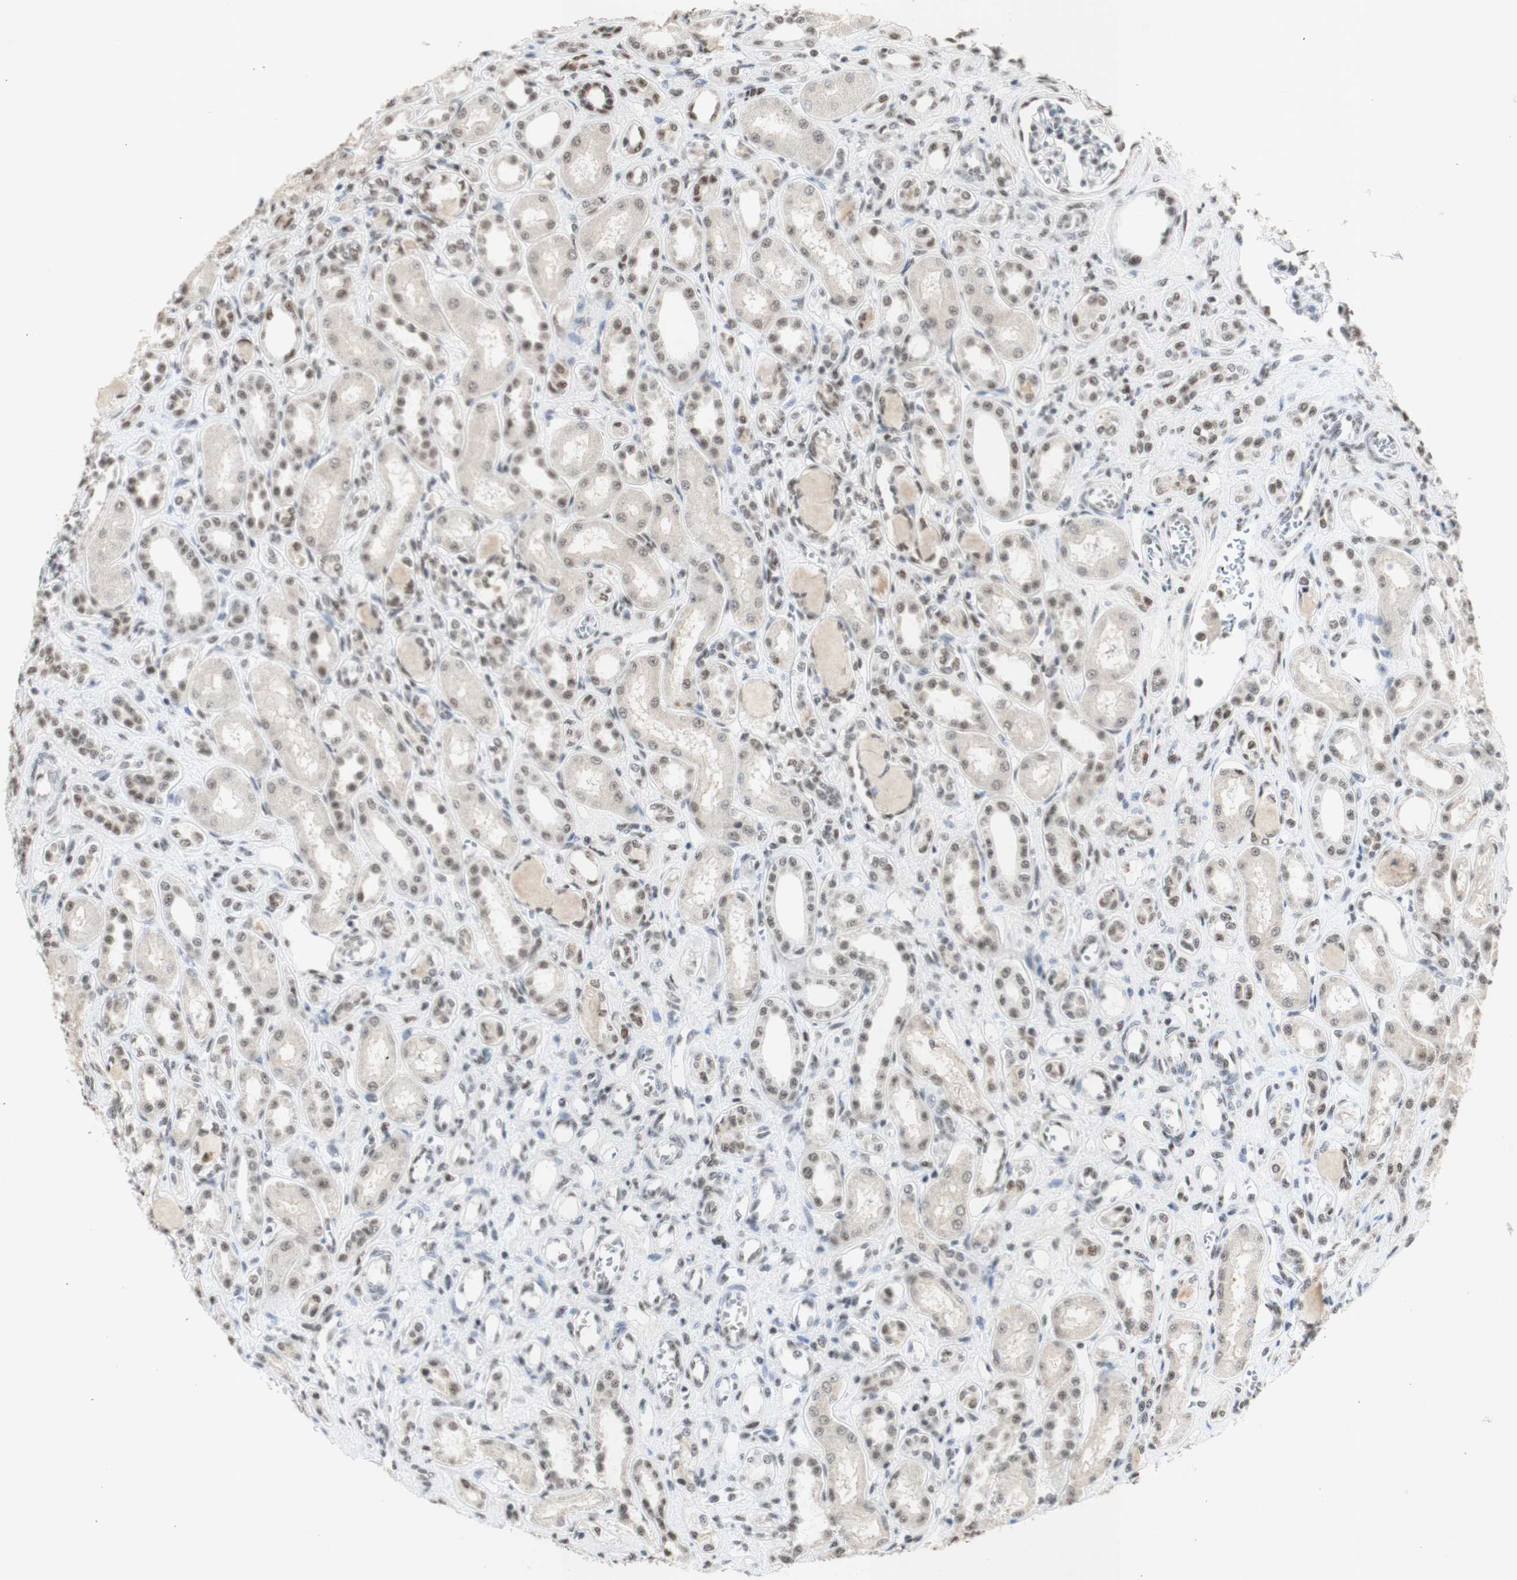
{"staining": {"intensity": "moderate", "quantity": "25%-75%", "location": "nuclear"}, "tissue": "kidney", "cell_type": "Cells in glomeruli", "image_type": "normal", "snomed": [{"axis": "morphology", "description": "Normal tissue, NOS"}, {"axis": "topography", "description": "Kidney"}], "caption": "Immunohistochemical staining of benign kidney displays medium levels of moderate nuclear expression in approximately 25%-75% of cells in glomeruli.", "gene": "SNRPB", "patient": {"sex": "male", "age": 7}}